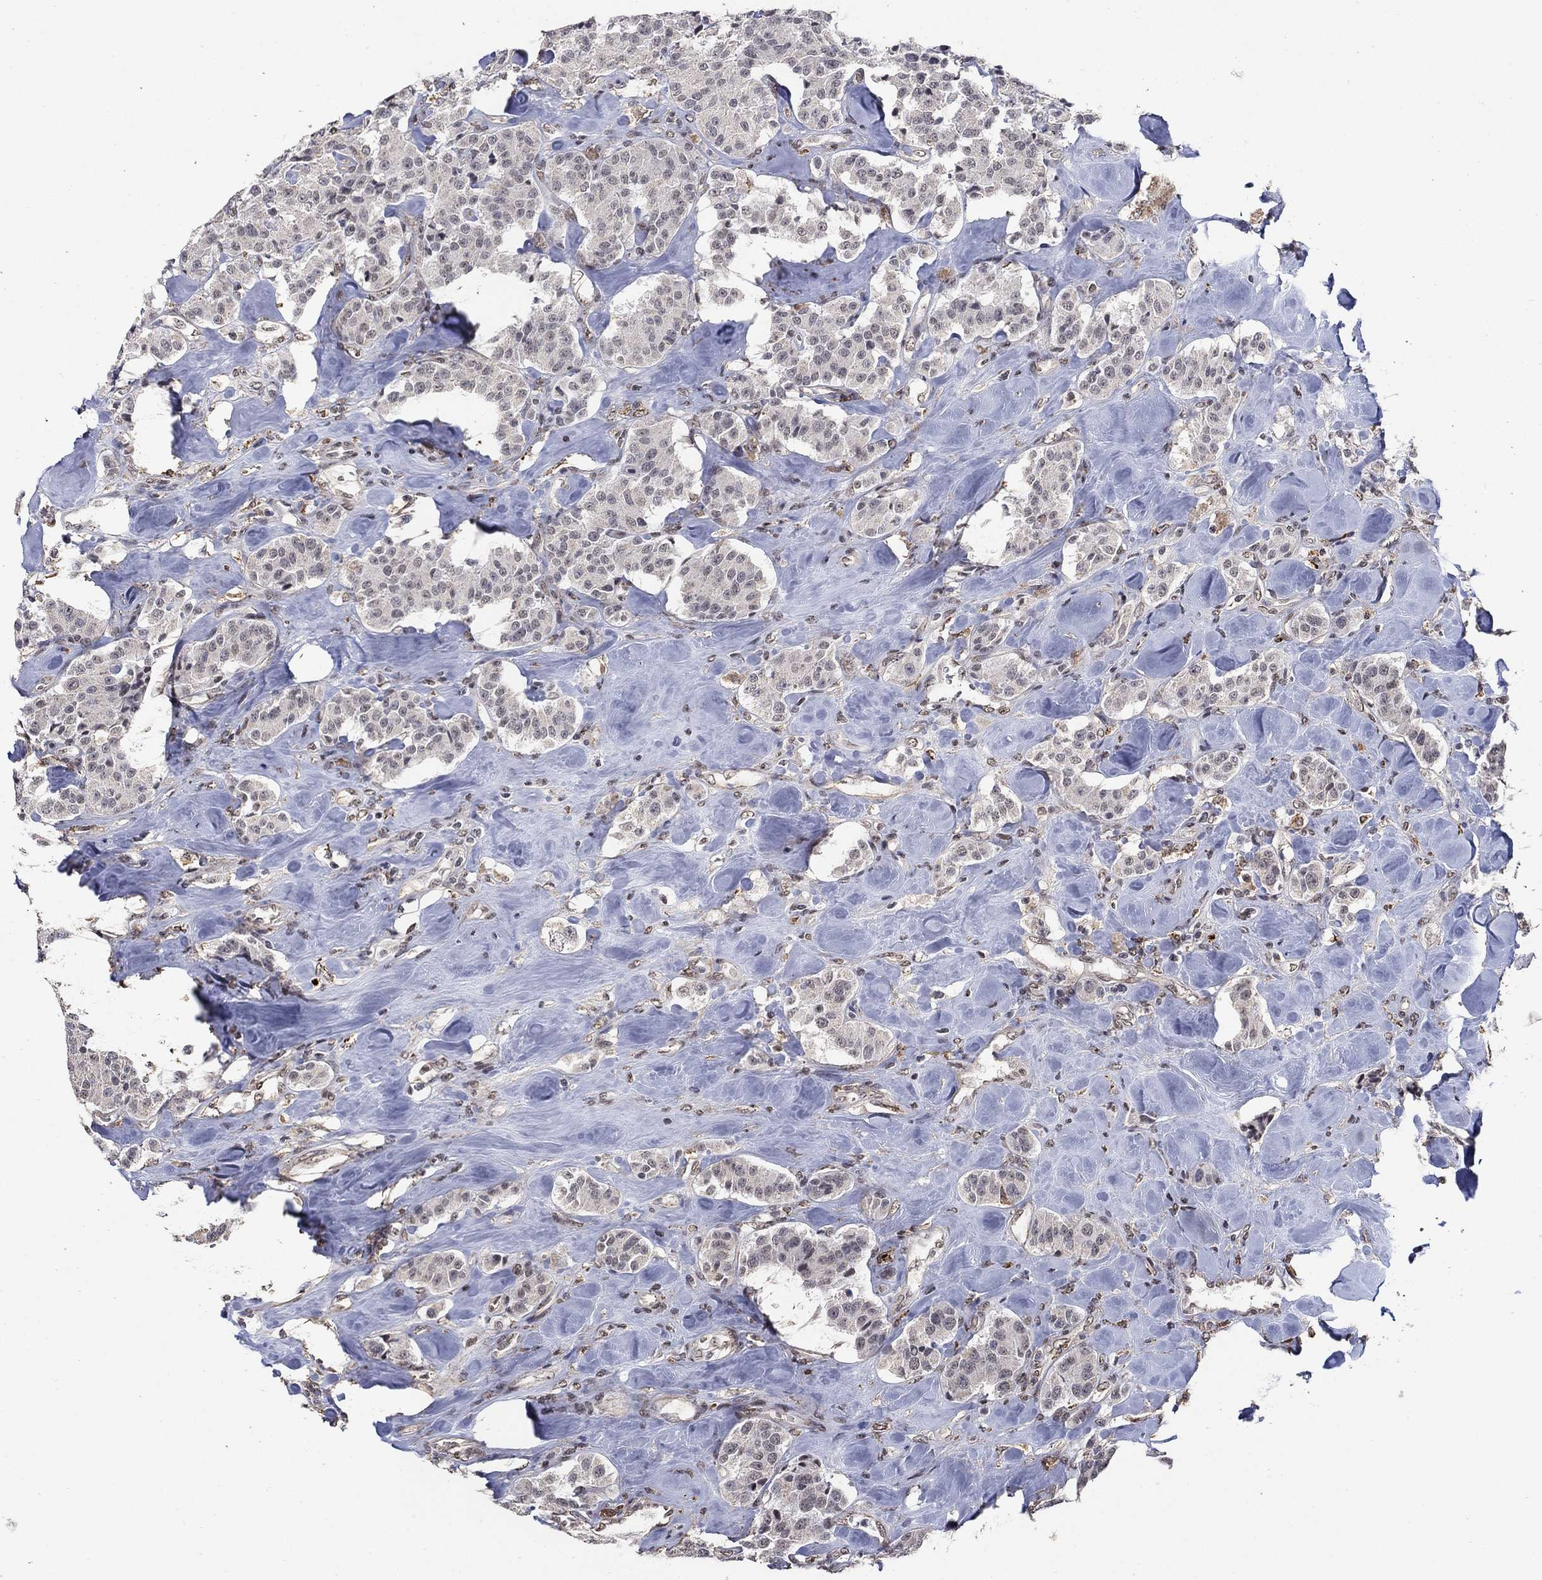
{"staining": {"intensity": "negative", "quantity": "none", "location": "none"}, "tissue": "carcinoid", "cell_type": "Tumor cells", "image_type": "cancer", "snomed": [{"axis": "morphology", "description": "Carcinoid, malignant, NOS"}, {"axis": "topography", "description": "Pancreas"}], "caption": "A micrograph of malignant carcinoid stained for a protein exhibits no brown staining in tumor cells.", "gene": "GRIA3", "patient": {"sex": "male", "age": 41}}